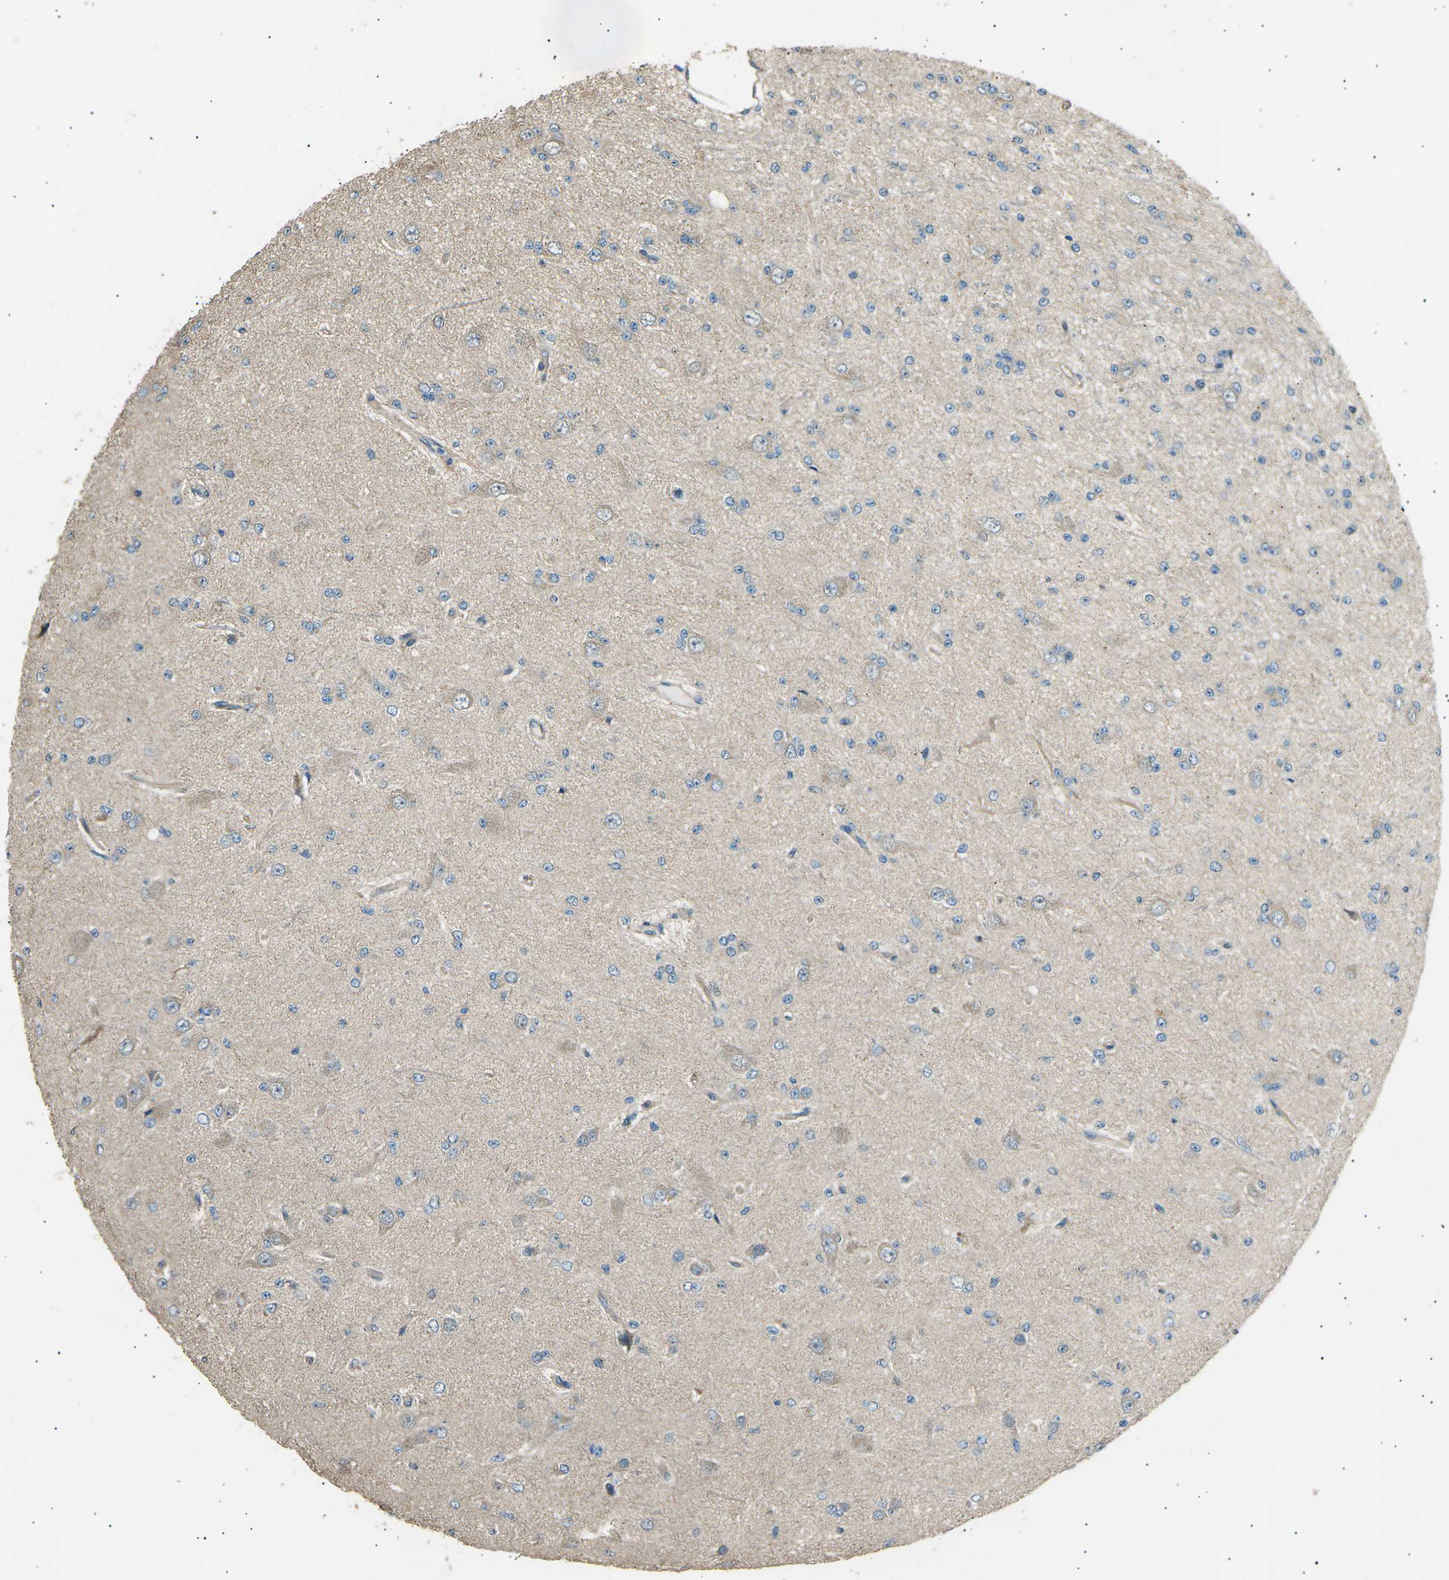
{"staining": {"intensity": "weak", "quantity": "<25%", "location": "cytoplasmic/membranous"}, "tissue": "glioma", "cell_type": "Tumor cells", "image_type": "cancer", "snomed": [{"axis": "morphology", "description": "Glioma, malignant, Low grade"}, {"axis": "topography", "description": "Brain"}], "caption": "IHC of human glioma exhibits no staining in tumor cells.", "gene": "SLK", "patient": {"sex": "male", "age": 38}}